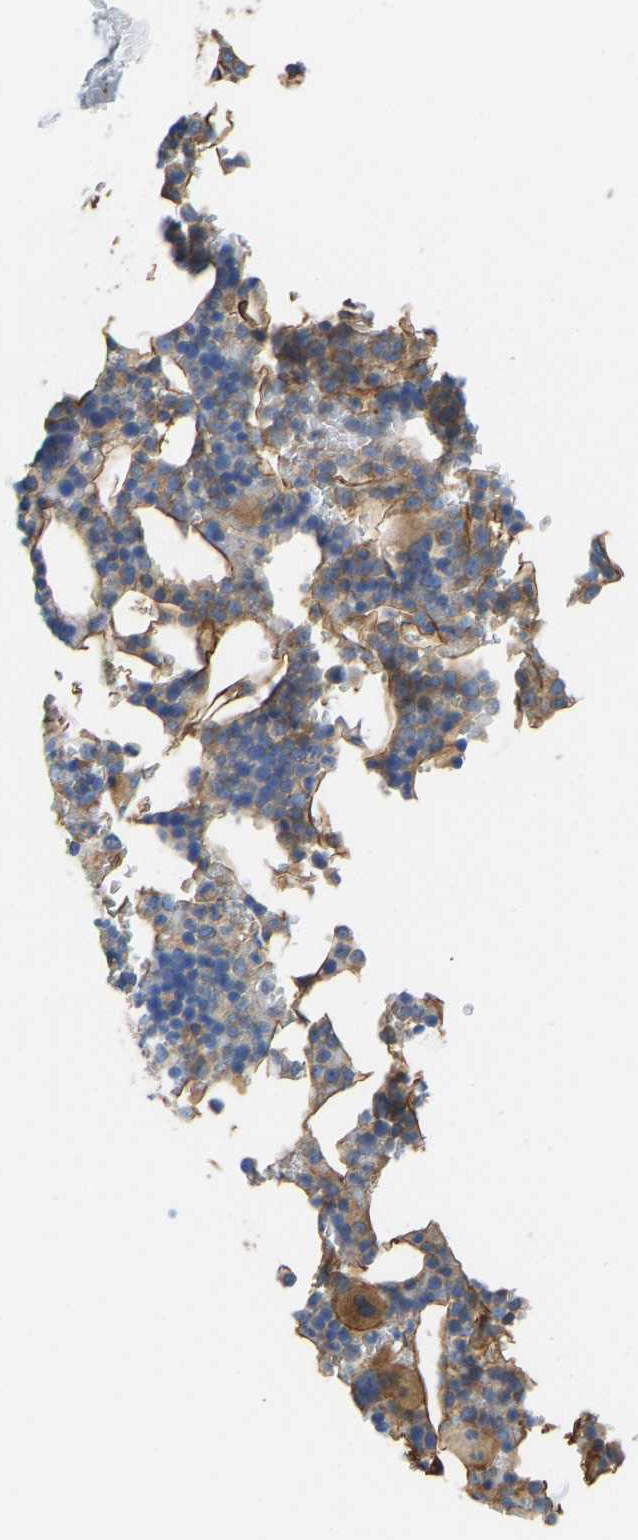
{"staining": {"intensity": "moderate", "quantity": "25%-75%", "location": "cytoplasmic/membranous"}, "tissue": "bone marrow", "cell_type": "Hematopoietic cells", "image_type": "normal", "snomed": [{"axis": "morphology", "description": "Normal tissue, NOS"}, {"axis": "topography", "description": "Bone marrow"}], "caption": "DAB immunohistochemical staining of unremarkable human bone marrow shows moderate cytoplasmic/membranous protein expression in about 25%-75% of hematopoietic cells. (DAB (3,3'-diaminobenzidine) = brown stain, brightfield microscopy at high magnification).", "gene": "ELMO2", "patient": {"sex": "female", "age": 81}}